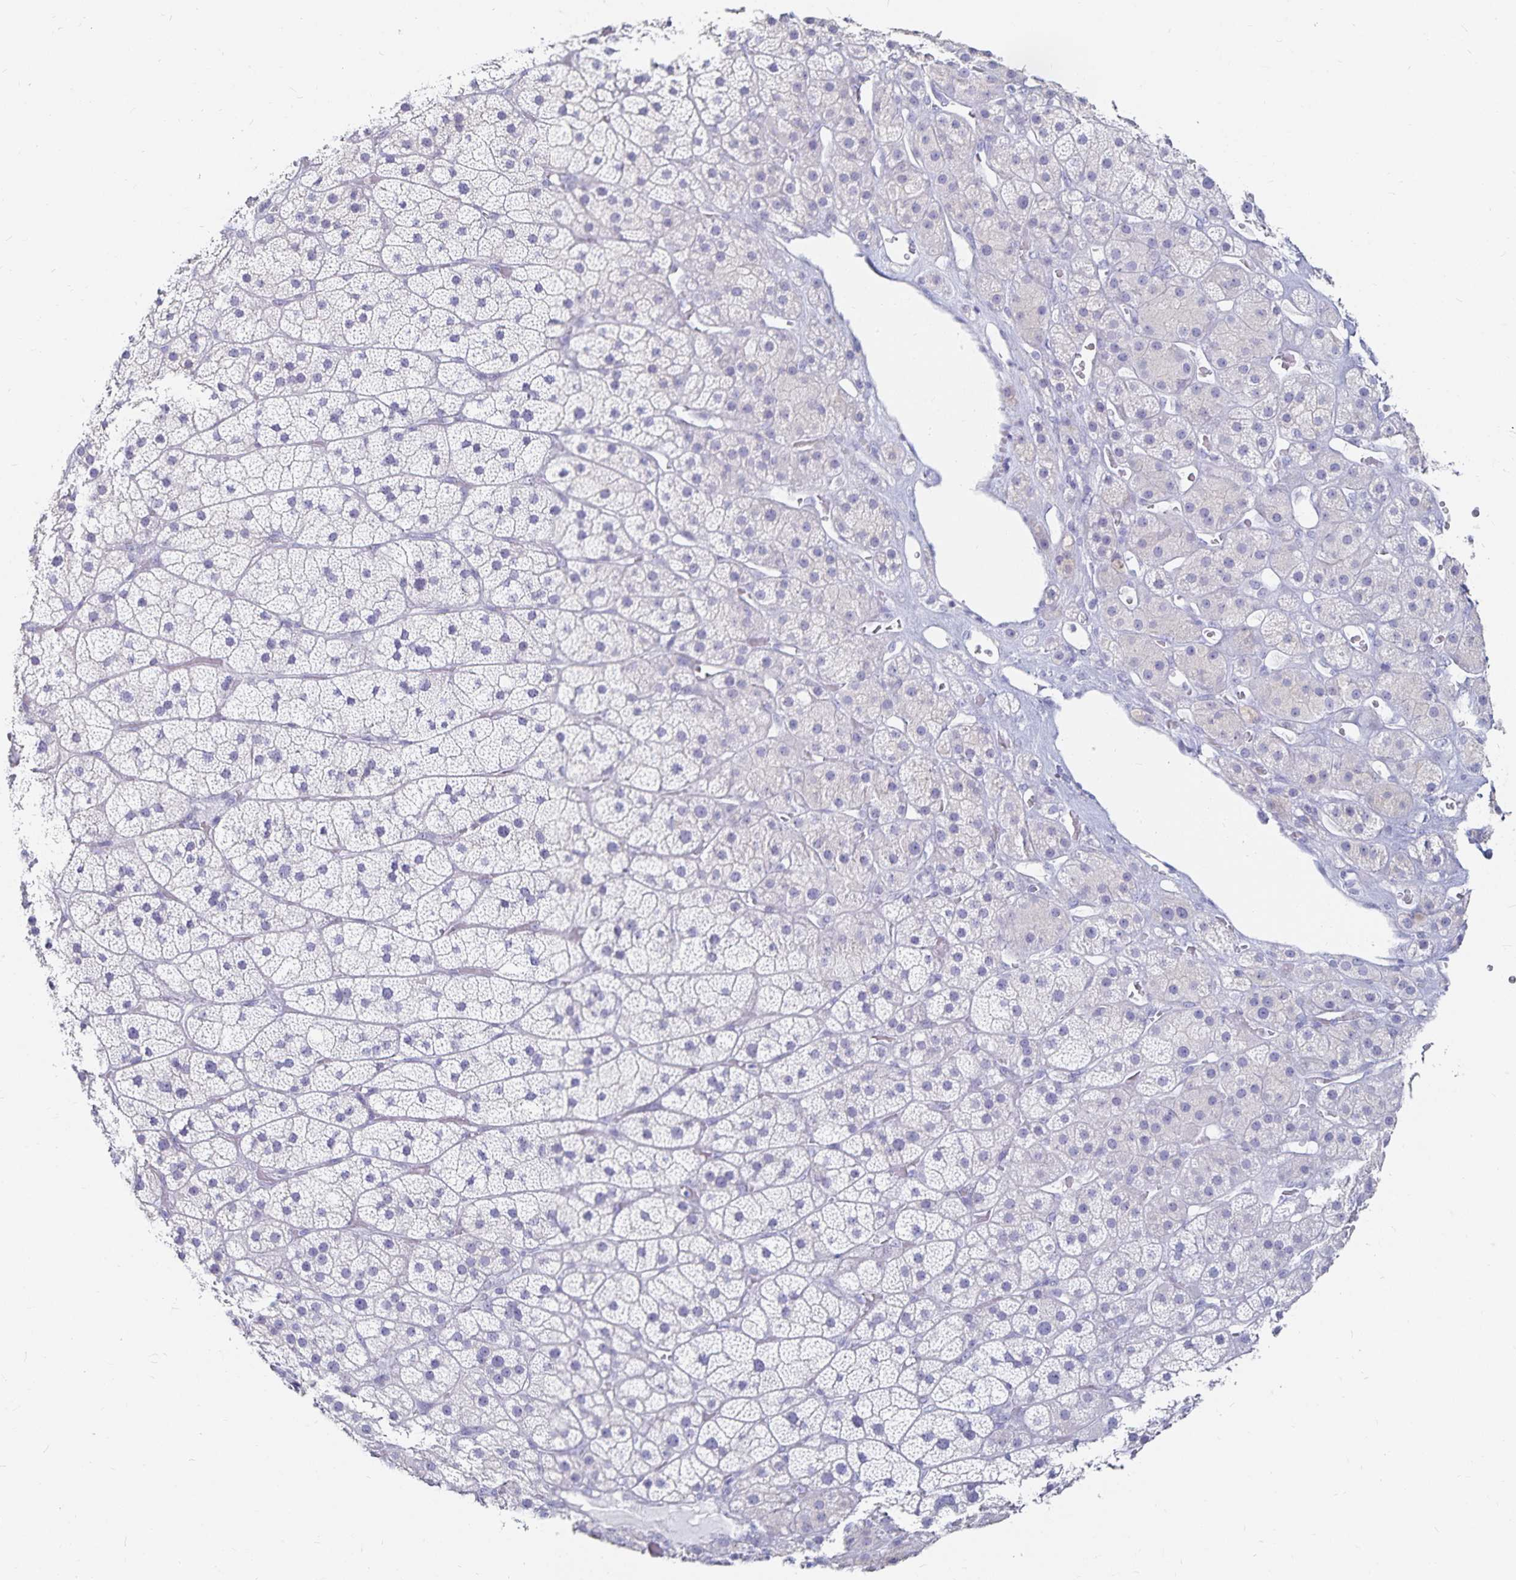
{"staining": {"intensity": "negative", "quantity": "none", "location": "none"}, "tissue": "adrenal gland", "cell_type": "Glandular cells", "image_type": "normal", "snomed": [{"axis": "morphology", "description": "Normal tissue, NOS"}, {"axis": "topography", "description": "Adrenal gland"}], "caption": "Histopathology image shows no significant protein expression in glandular cells of normal adrenal gland. (DAB immunohistochemistry (IHC), high magnification).", "gene": "TNIP1", "patient": {"sex": "male", "age": 57}}